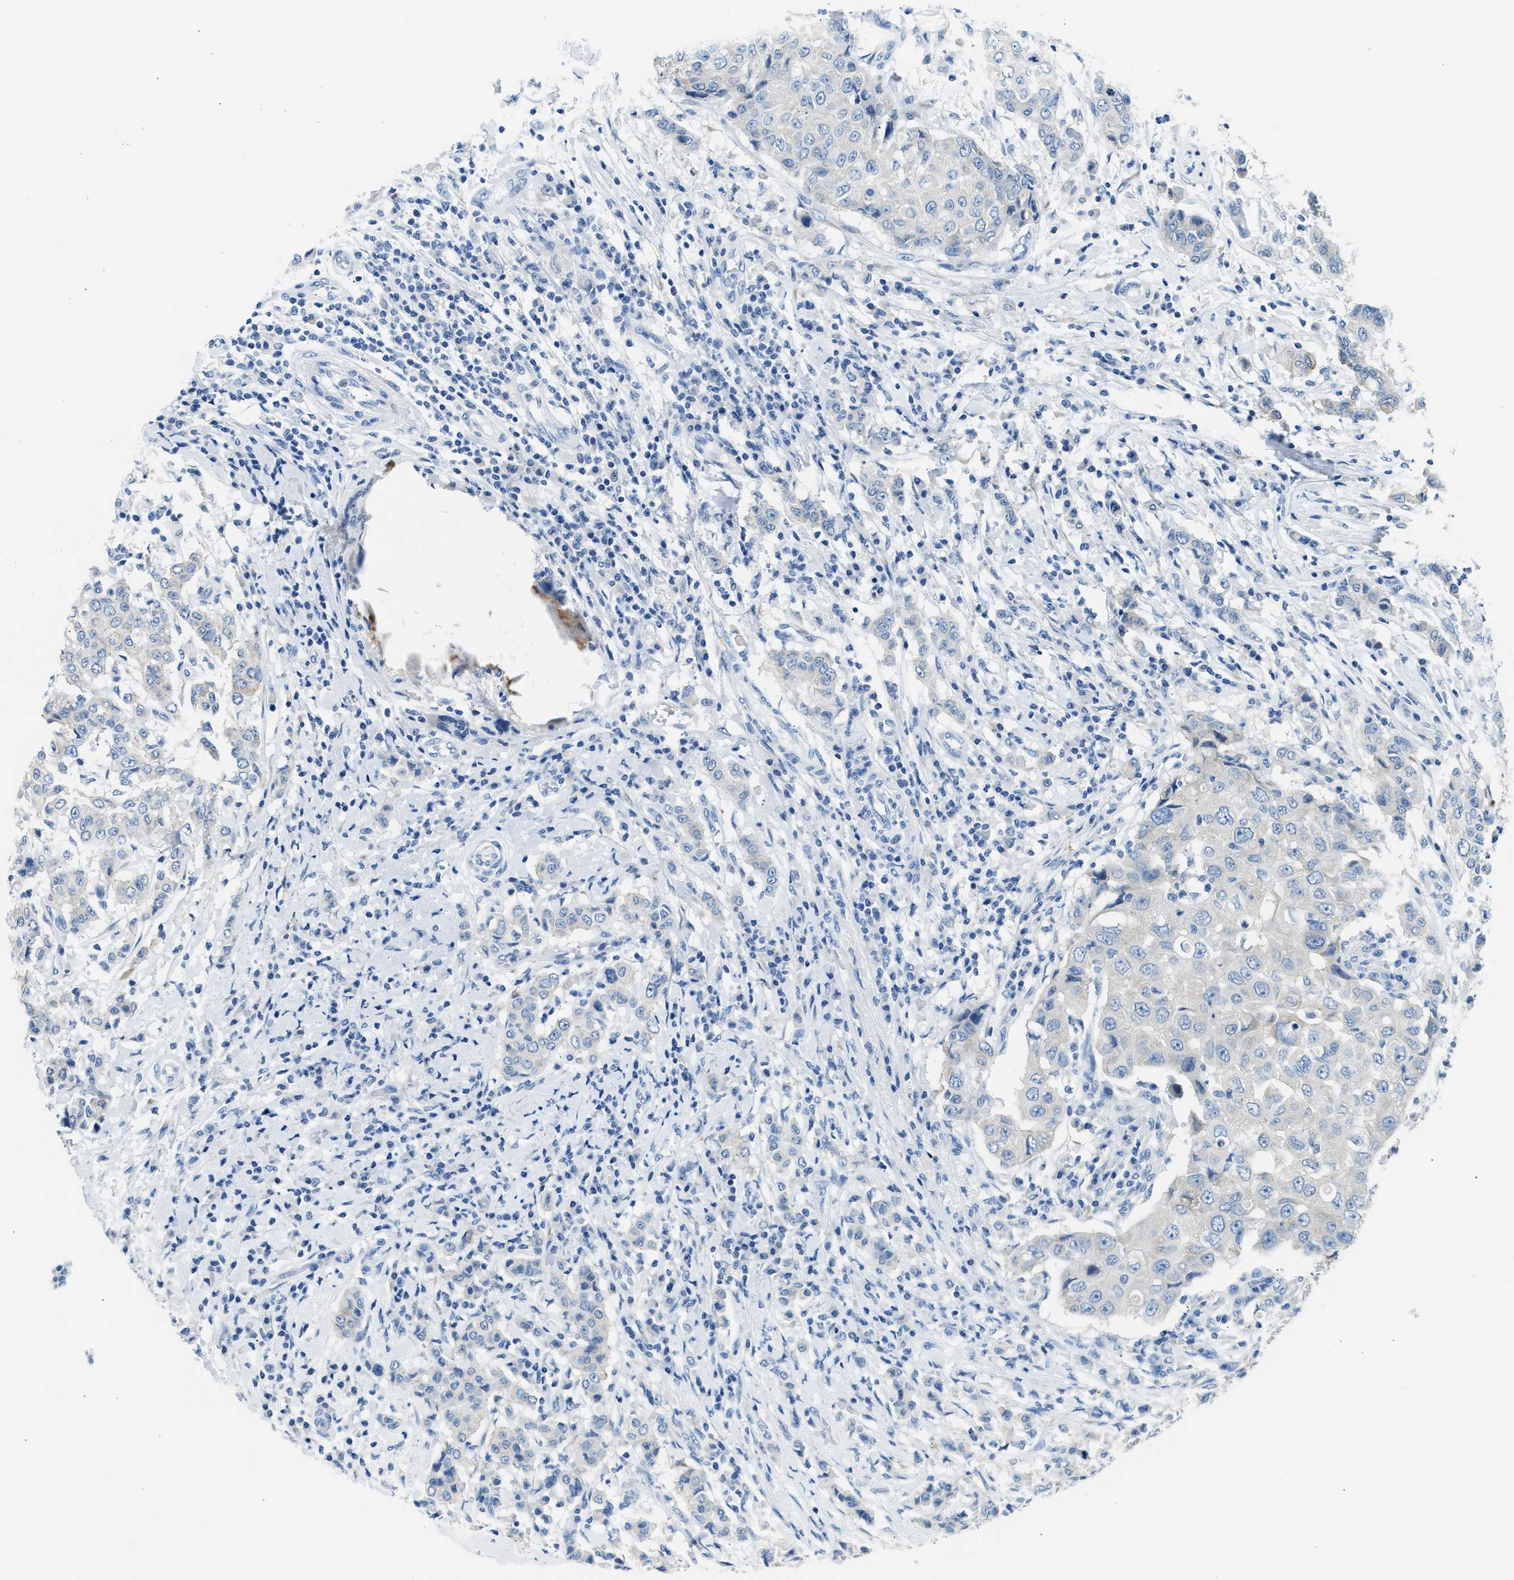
{"staining": {"intensity": "negative", "quantity": "none", "location": "none"}, "tissue": "breast cancer", "cell_type": "Tumor cells", "image_type": "cancer", "snomed": [{"axis": "morphology", "description": "Duct carcinoma"}, {"axis": "topography", "description": "Breast"}], "caption": "A photomicrograph of human invasive ductal carcinoma (breast) is negative for staining in tumor cells.", "gene": "CLDN18", "patient": {"sex": "female", "age": 27}}